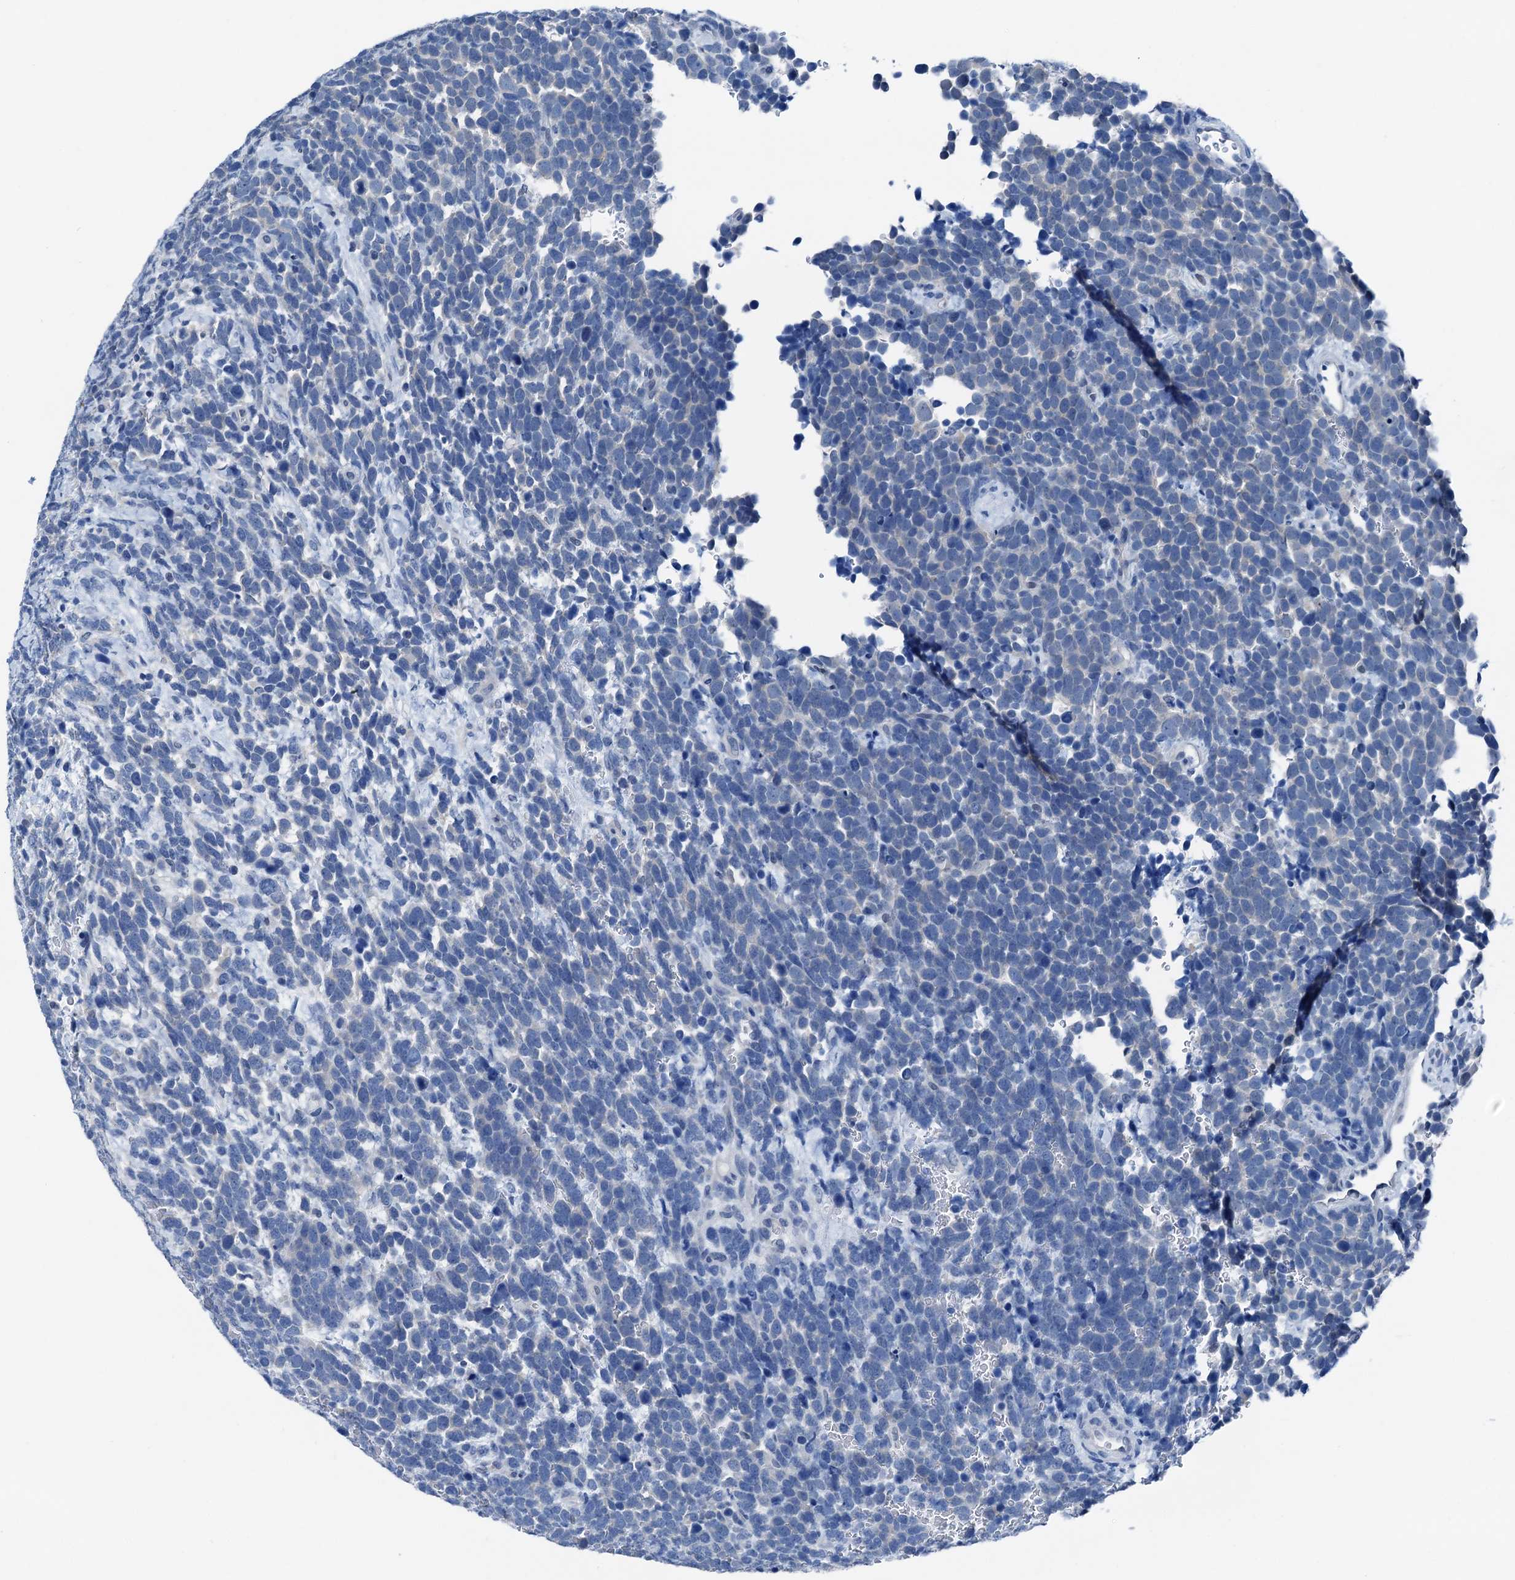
{"staining": {"intensity": "negative", "quantity": "none", "location": "none"}, "tissue": "urothelial cancer", "cell_type": "Tumor cells", "image_type": "cancer", "snomed": [{"axis": "morphology", "description": "Urothelial carcinoma, High grade"}, {"axis": "topography", "description": "Urinary bladder"}], "caption": "A high-resolution image shows immunohistochemistry staining of urothelial carcinoma (high-grade), which shows no significant staining in tumor cells.", "gene": "CBLN3", "patient": {"sex": "female", "age": 82}}